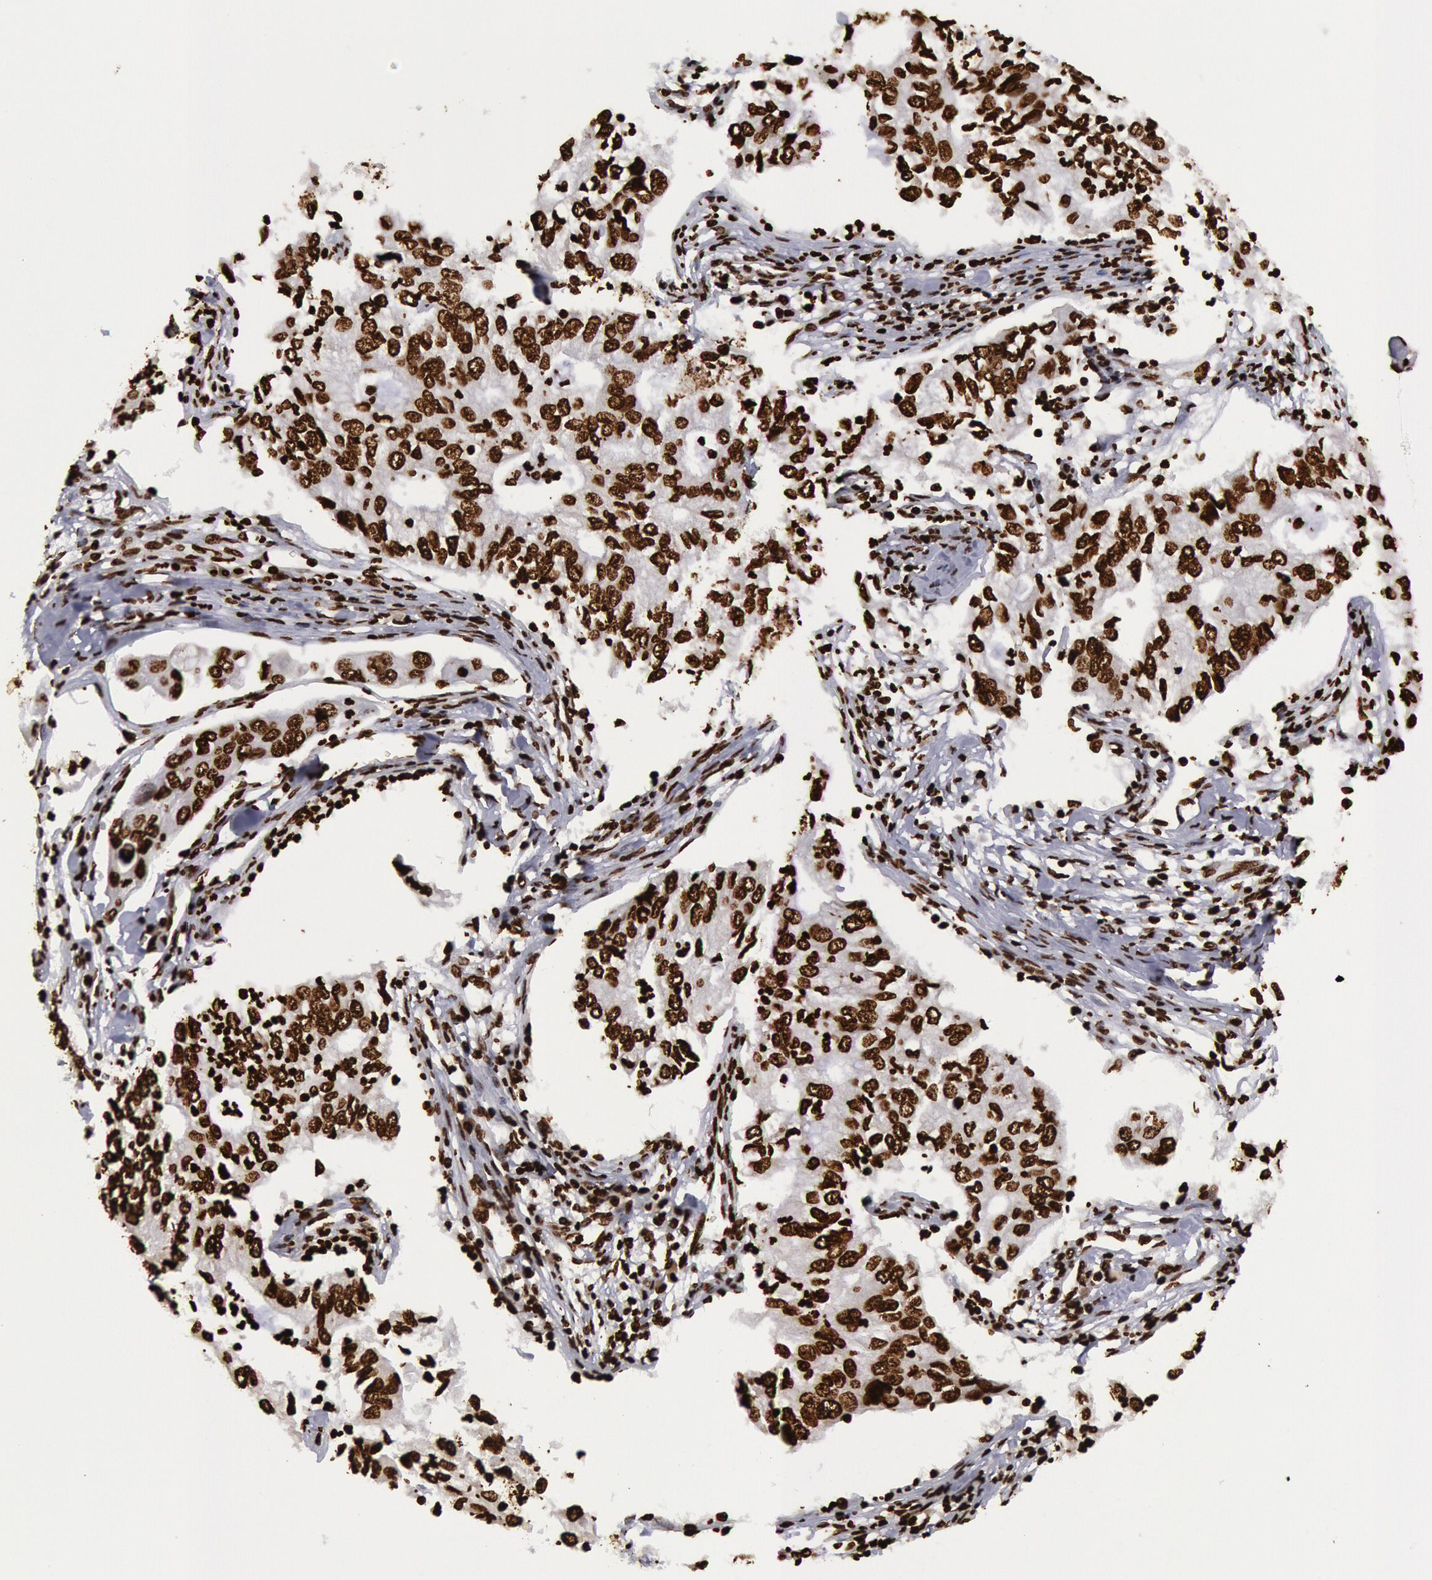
{"staining": {"intensity": "strong", "quantity": ">75%", "location": "nuclear"}, "tissue": "lung cancer", "cell_type": "Tumor cells", "image_type": "cancer", "snomed": [{"axis": "morphology", "description": "Adenocarcinoma, NOS"}, {"axis": "topography", "description": "Lung"}], "caption": "This histopathology image reveals adenocarcinoma (lung) stained with immunohistochemistry (IHC) to label a protein in brown. The nuclear of tumor cells show strong positivity for the protein. Nuclei are counter-stained blue.", "gene": "H3-4", "patient": {"sex": "male", "age": 48}}